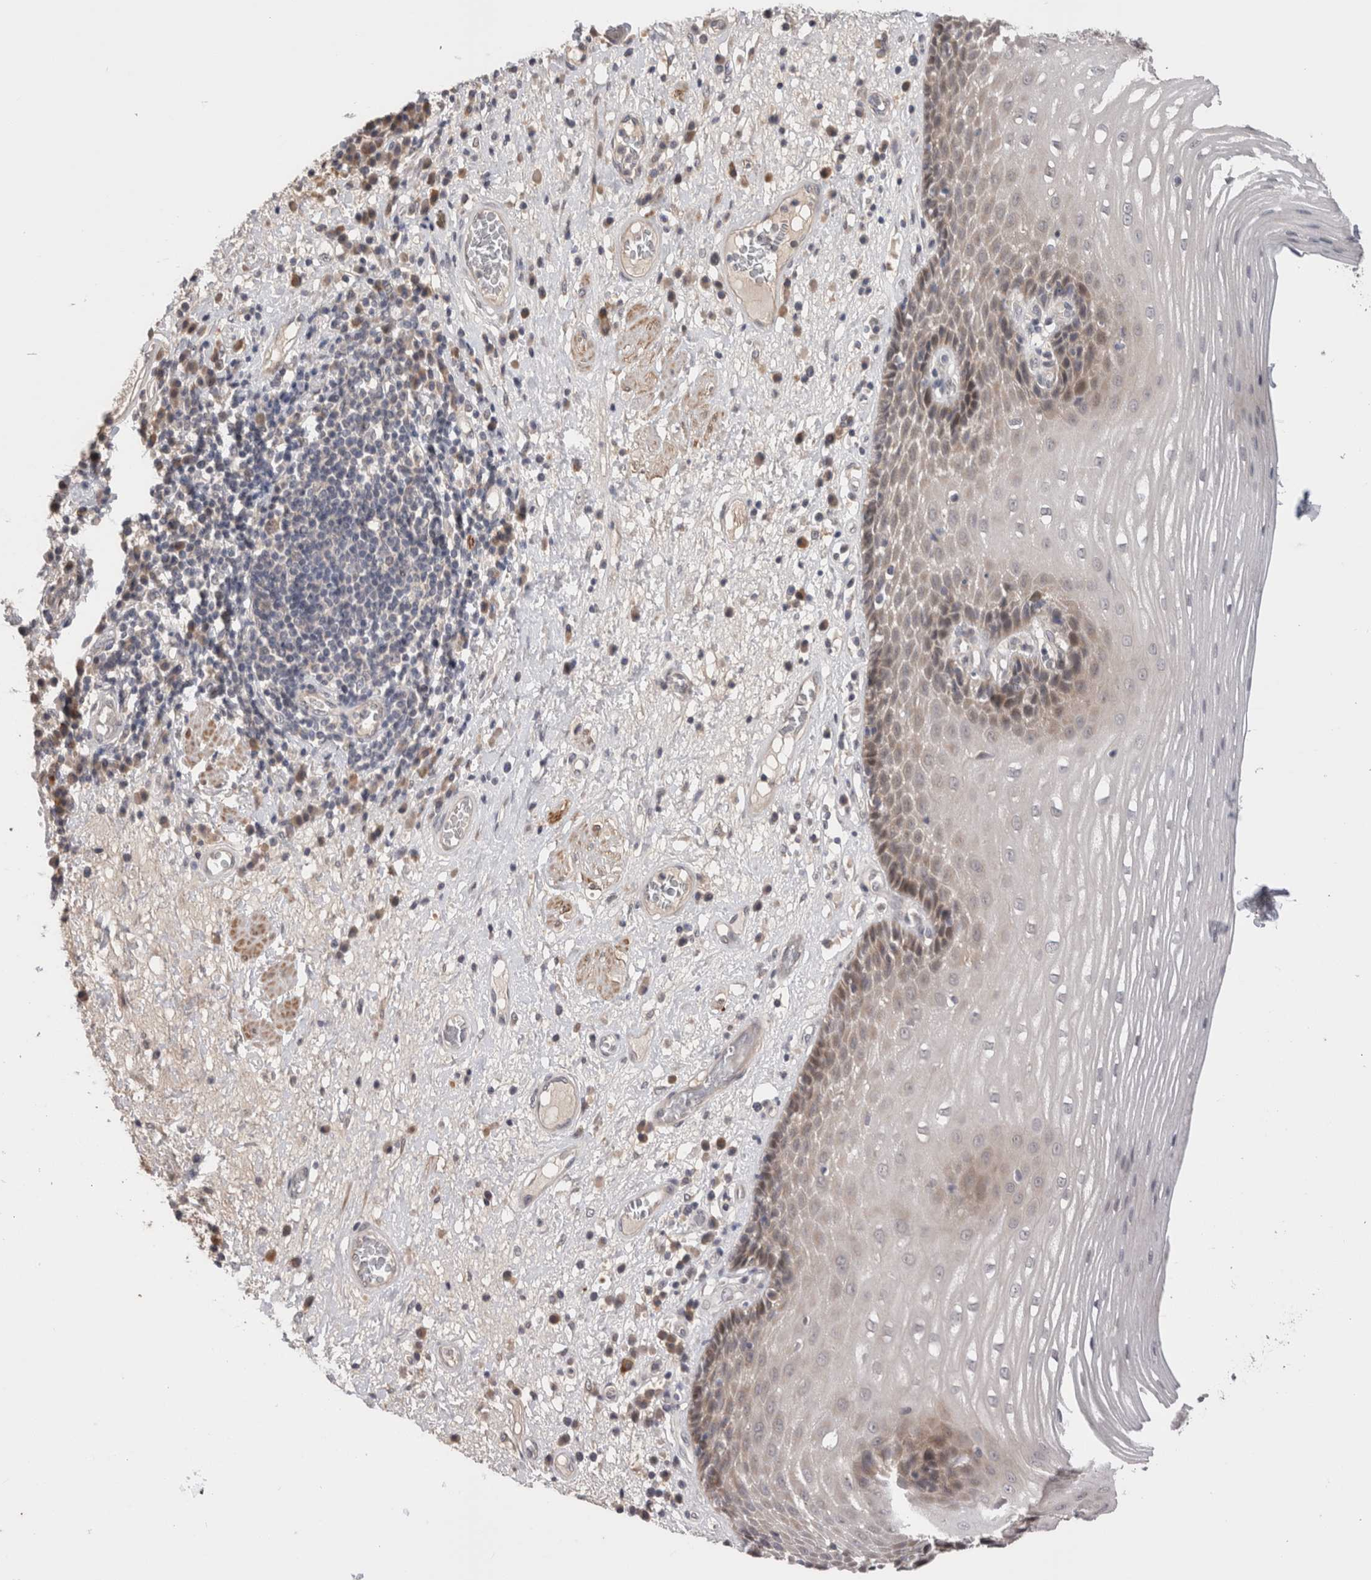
{"staining": {"intensity": "moderate", "quantity": "25%-75%", "location": "cytoplasmic/membranous"}, "tissue": "esophagus", "cell_type": "Squamous epithelial cells", "image_type": "normal", "snomed": [{"axis": "morphology", "description": "Normal tissue, NOS"}, {"axis": "morphology", "description": "Adenocarcinoma, NOS"}, {"axis": "topography", "description": "Esophagus"}], "caption": "The photomicrograph exhibits a brown stain indicating the presence of a protein in the cytoplasmic/membranous of squamous epithelial cells in esophagus. The protein is stained brown, and the nuclei are stained in blue (DAB (3,3'-diaminobenzidine) IHC with brightfield microscopy, high magnification).", "gene": "CRYBG1", "patient": {"sex": "male", "age": 62}}